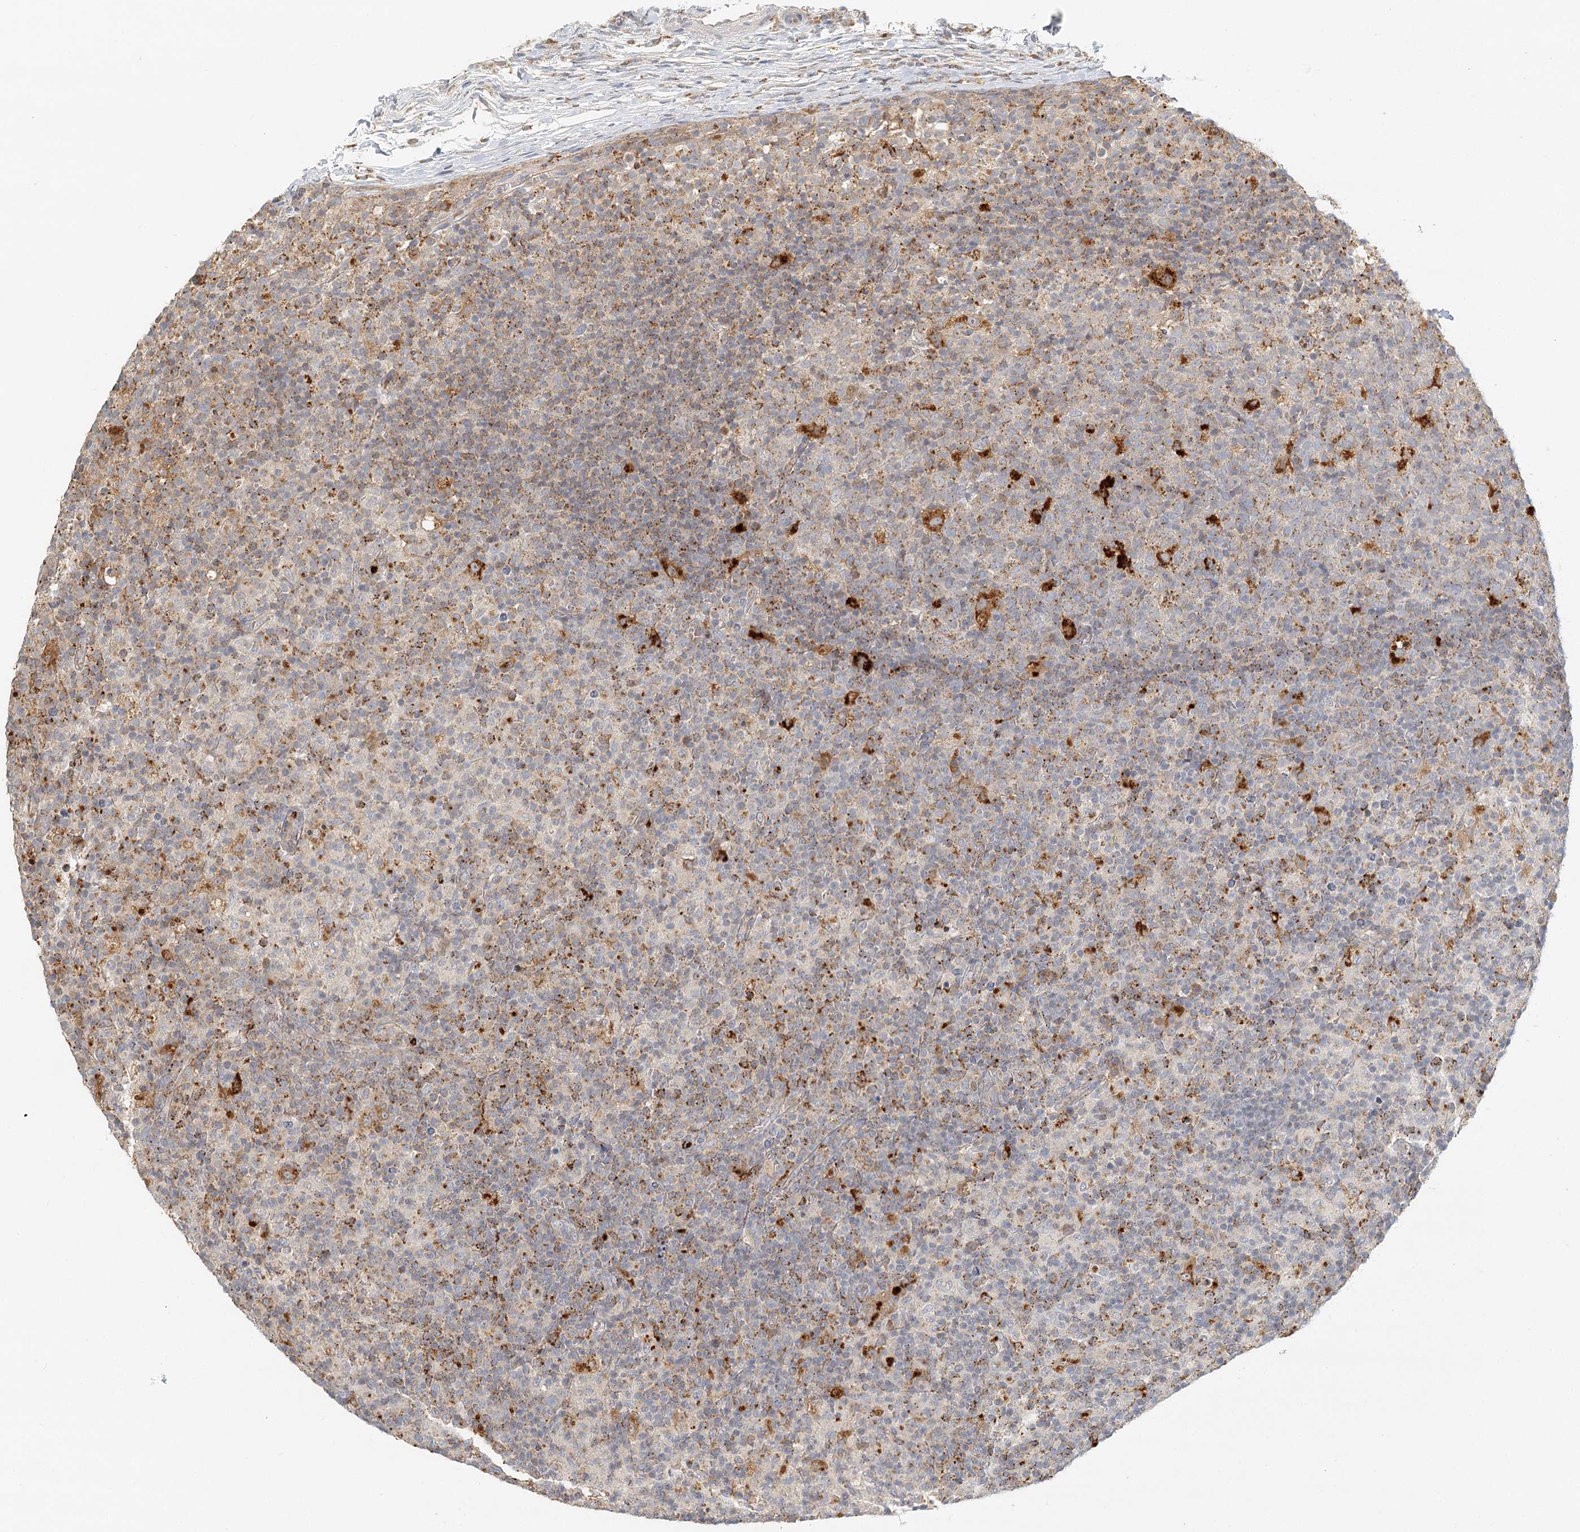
{"staining": {"intensity": "strong", "quantity": "<25%", "location": "cytoplasmic/membranous"}, "tissue": "lymph node", "cell_type": "Germinal center cells", "image_type": "normal", "snomed": [{"axis": "morphology", "description": "Normal tissue, NOS"}, {"axis": "morphology", "description": "Inflammation, NOS"}, {"axis": "topography", "description": "Lymph node"}], "caption": "Immunohistochemical staining of benign human lymph node displays <25% levels of strong cytoplasmic/membranous protein positivity in approximately <25% of germinal center cells. The staining was performed using DAB to visualize the protein expression in brown, while the nuclei were stained in blue with hematoxylin (Magnification: 20x).", "gene": "VSIG1", "patient": {"sex": "male", "age": 55}}